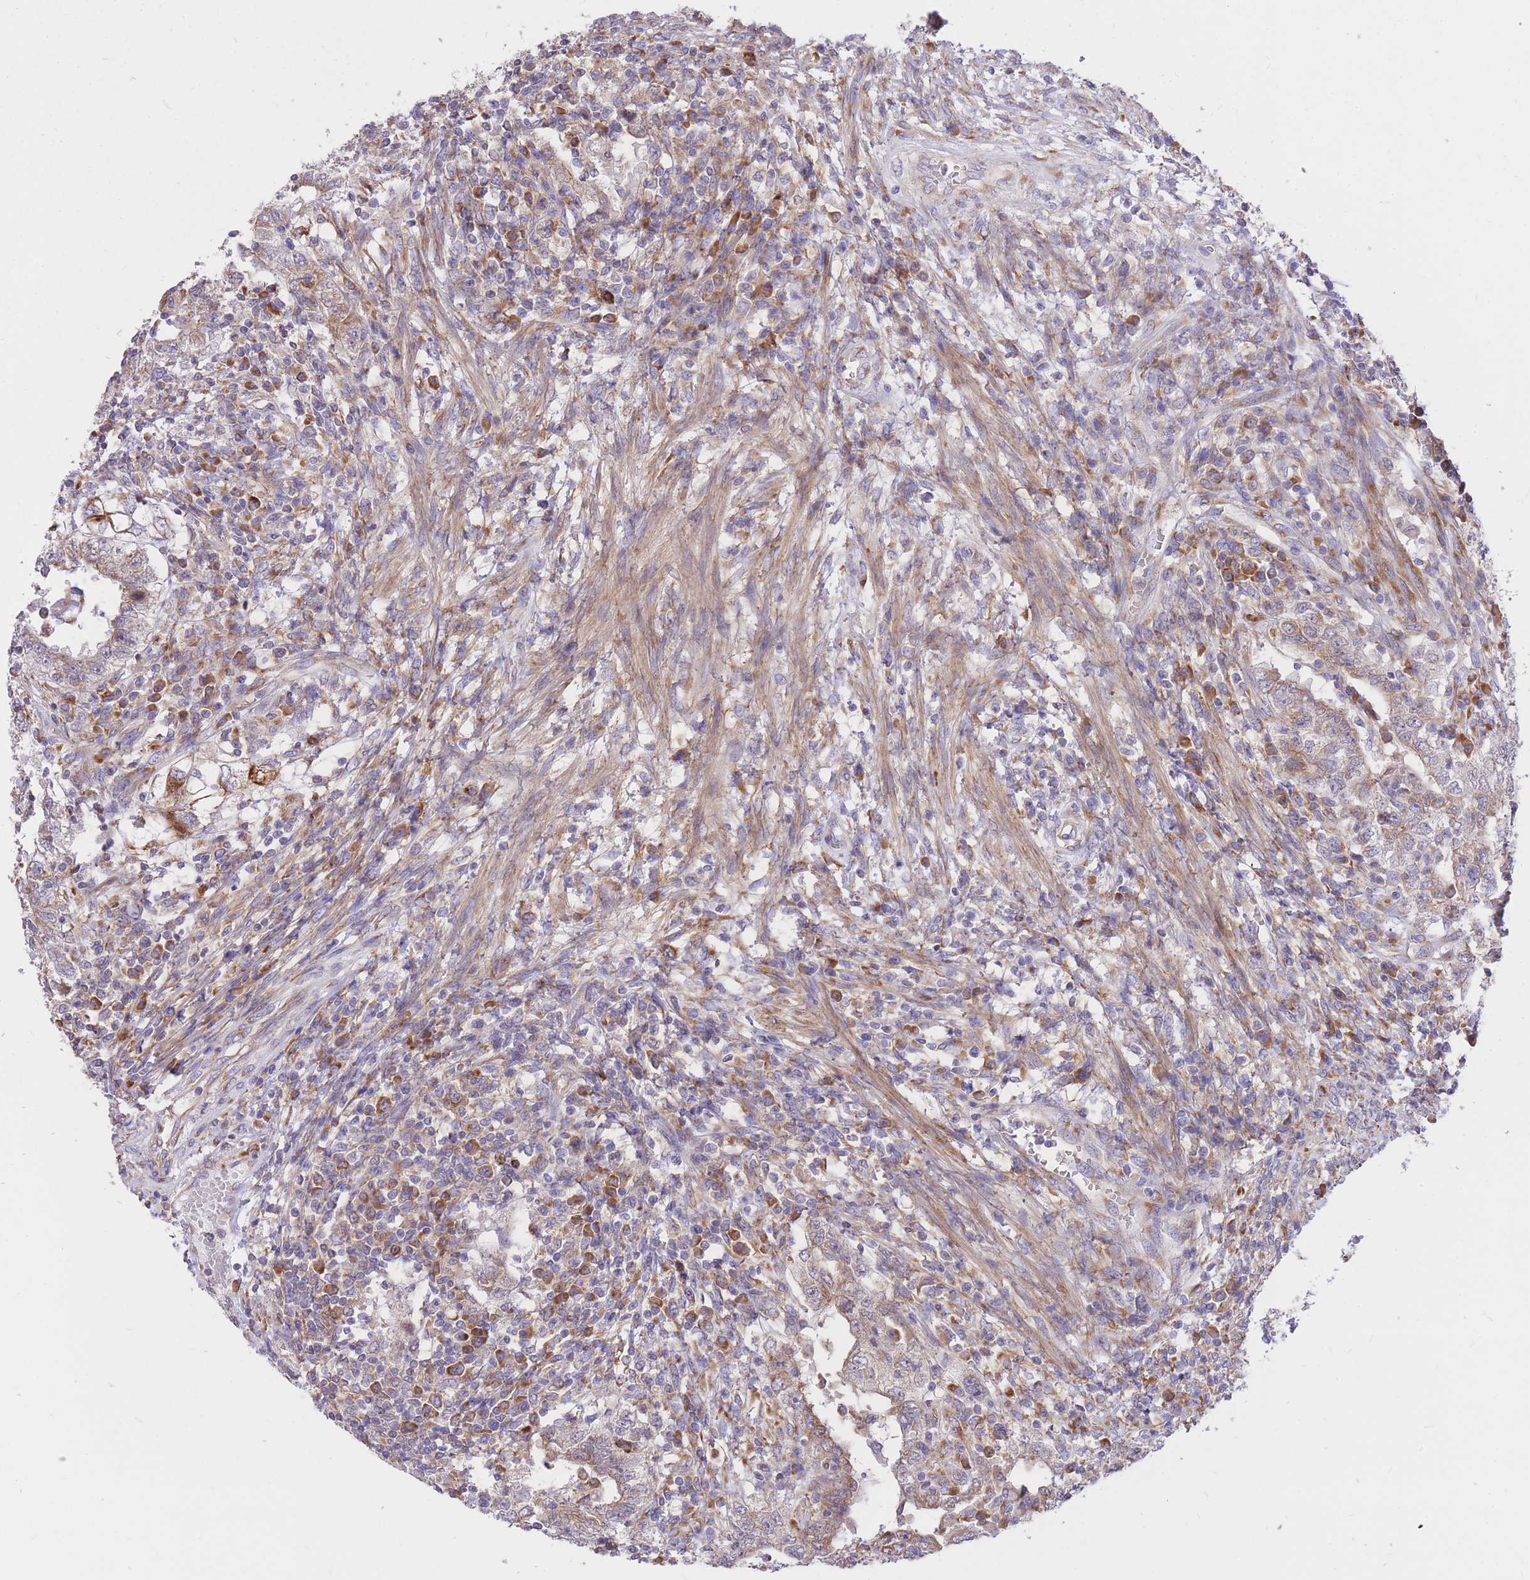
{"staining": {"intensity": "strong", "quantity": "<25%", "location": "cytoplasmic/membranous"}, "tissue": "testis cancer", "cell_type": "Tumor cells", "image_type": "cancer", "snomed": [{"axis": "morphology", "description": "Carcinoma, Embryonal, NOS"}, {"axis": "topography", "description": "Testis"}], "caption": "Testis cancer (embryonal carcinoma) stained with DAB immunohistochemistry demonstrates medium levels of strong cytoplasmic/membranous positivity in about <25% of tumor cells.", "gene": "GBP7", "patient": {"sex": "male", "age": 26}}